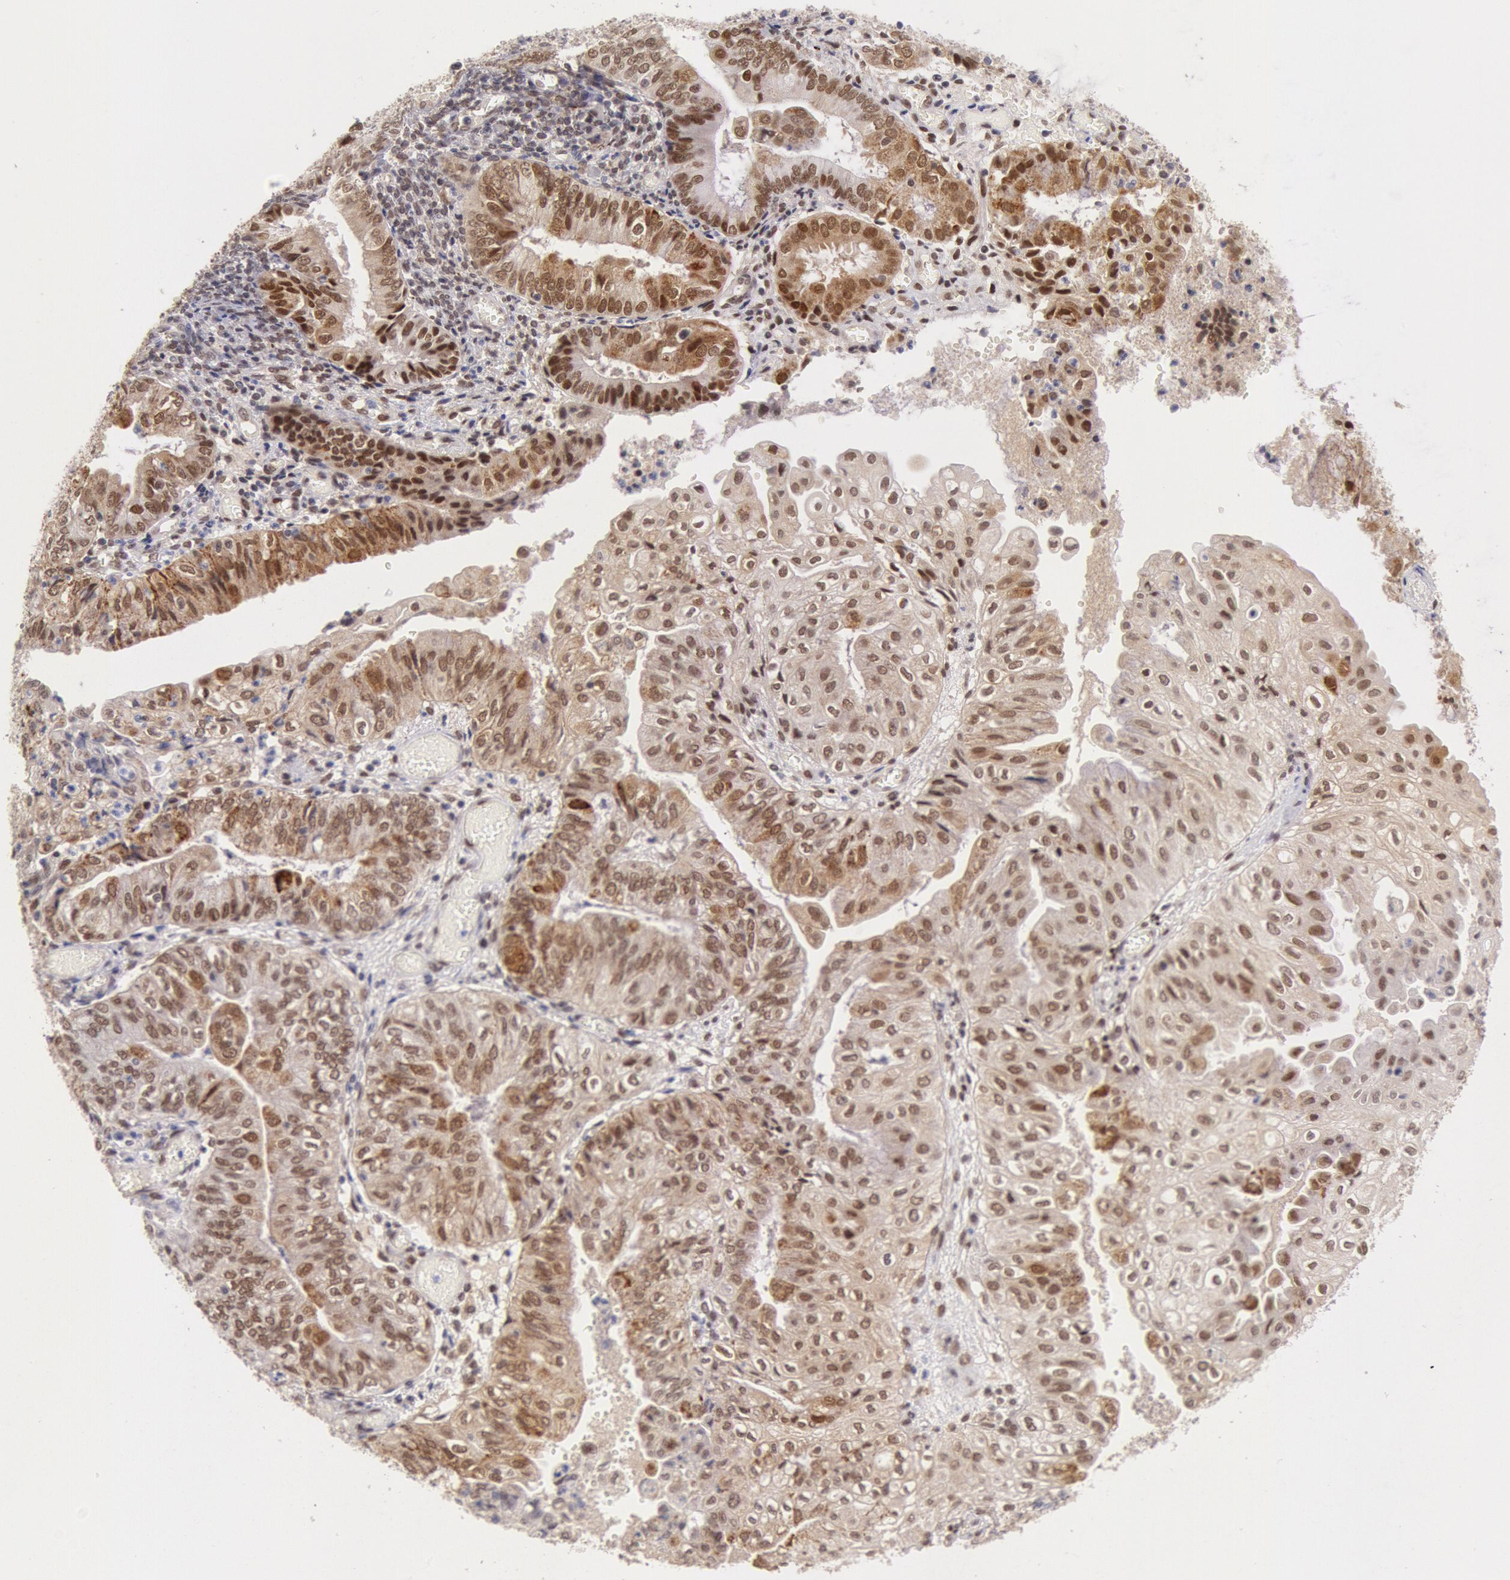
{"staining": {"intensity": "strong", "quantity": ">75%", "location": "cytoplasmic/membranous,nuclear"}, "tissue": "endometrial cancer", "cell_type": "Tumor cells", "image_type": "cancer", "snomed": [{"axis": "morphology", "description": "Adenocarcinoma, NOS"}, {"axis": "topography", "description": "Endometrium"}], "caption": "Immunohistochemistry of human endometrial cancer (adenocarcinoma) shows high levels of strong cytoplasmic/membranous and nuclear positivity in approximately >75% of tumor cells.", "gene": "CDKN2B", "patient": {"sex": "female", "age": 55}}